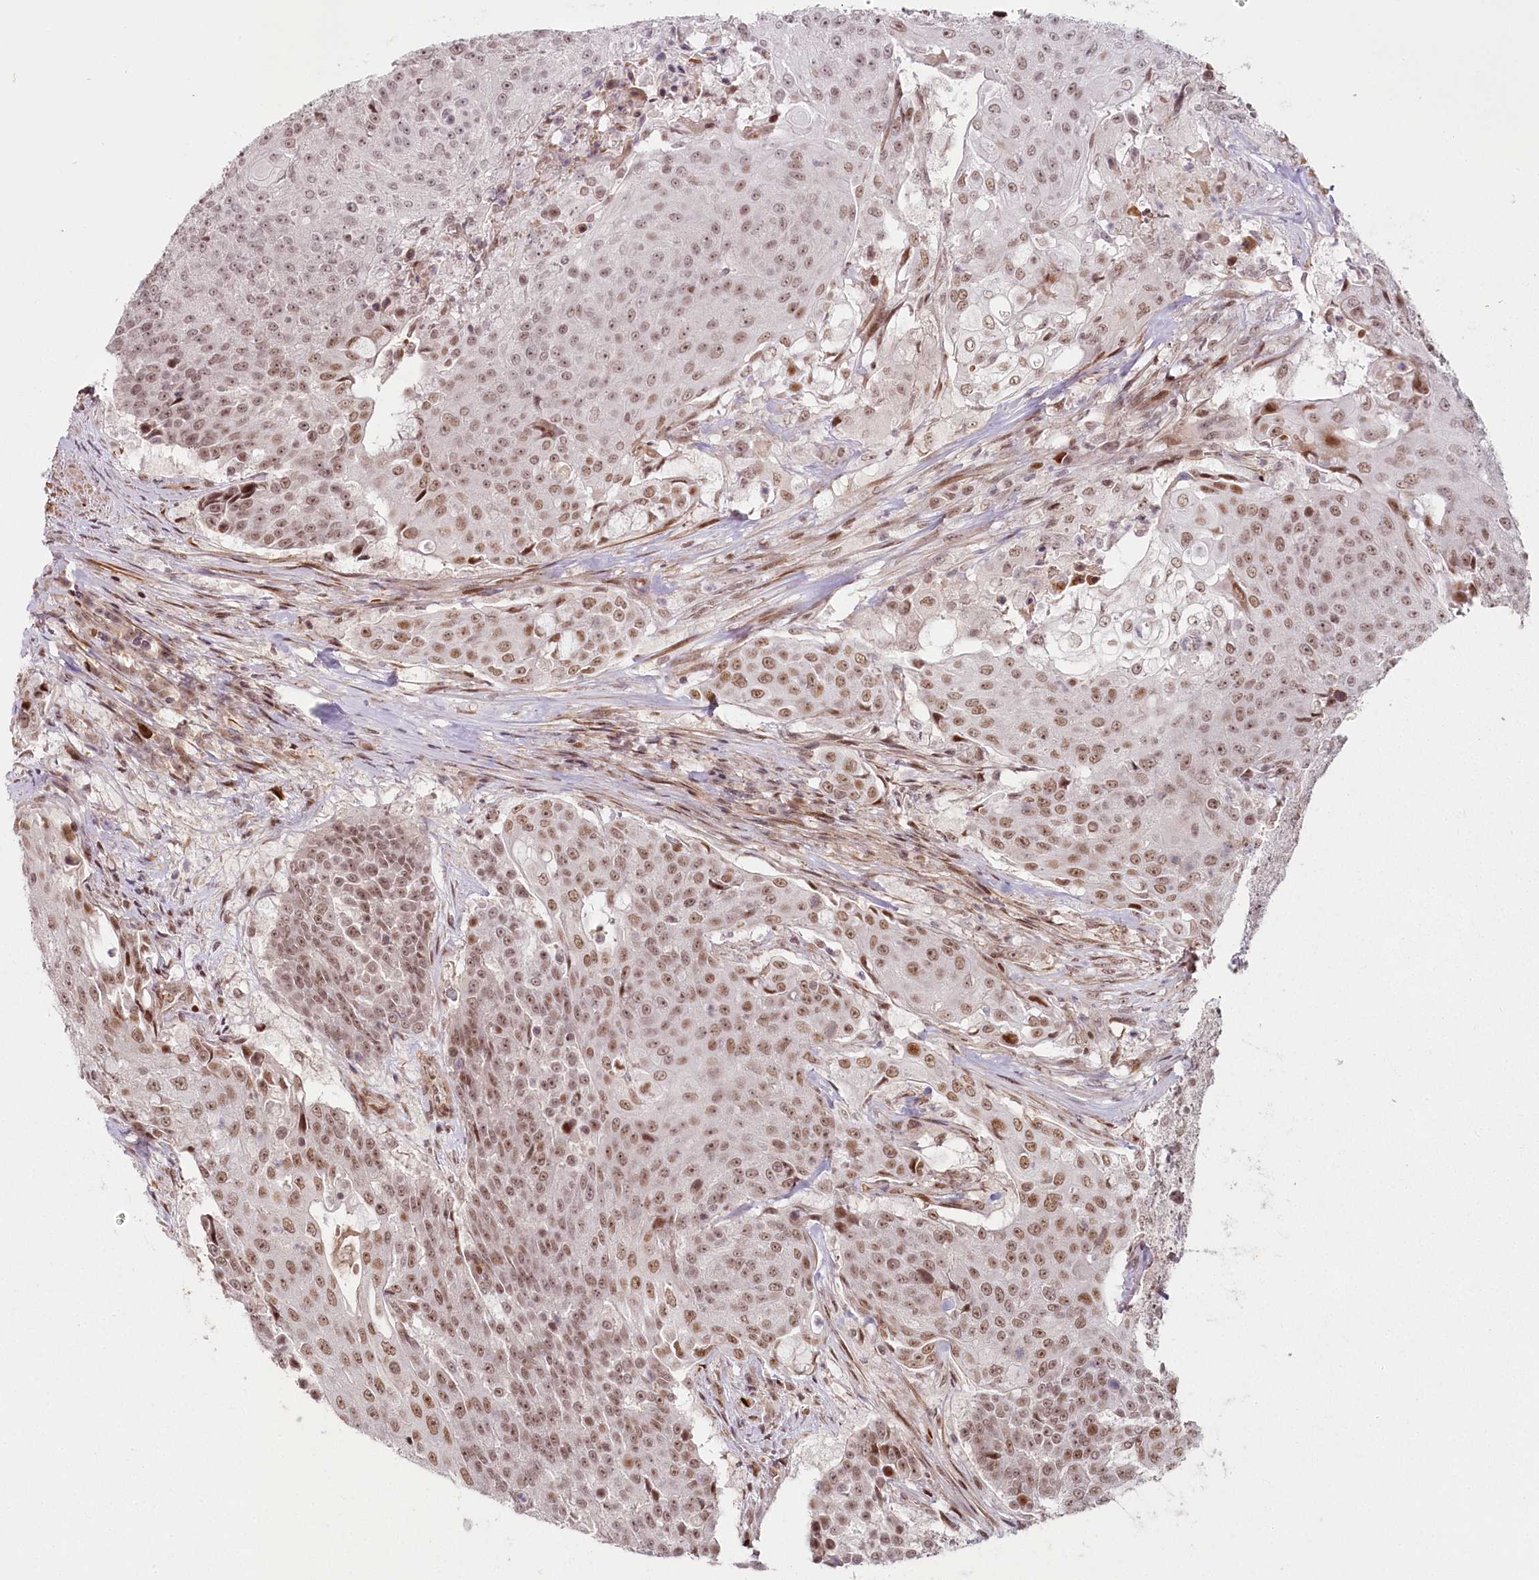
{"staining": {"intensity": "moderate", "quantity": ">75%", "location": "nuclear"}, "tissue": "urothelial cancer", "cell_type": "Tumor cells", "image_type": "cancer", "snomed": [{"axis": "morphology", "description": "Urothelial carcinoma, High grade"}, {"axis": "topography", "description": "Urinary bladder"}], "caption": "Immunohistochemistry (IHC) staining of urothelial cancer, which demonstrates medium levels of moderate nuclear expression in about >75% of tumor cells indicating moderate nuclear protein expression. The staining was performed using DAB (brown) for protein detection and nuclei were counterstained in hematoxylin (blue).", "gene": "FAM204A", "patient": {"sex": "female", "age": 63}}